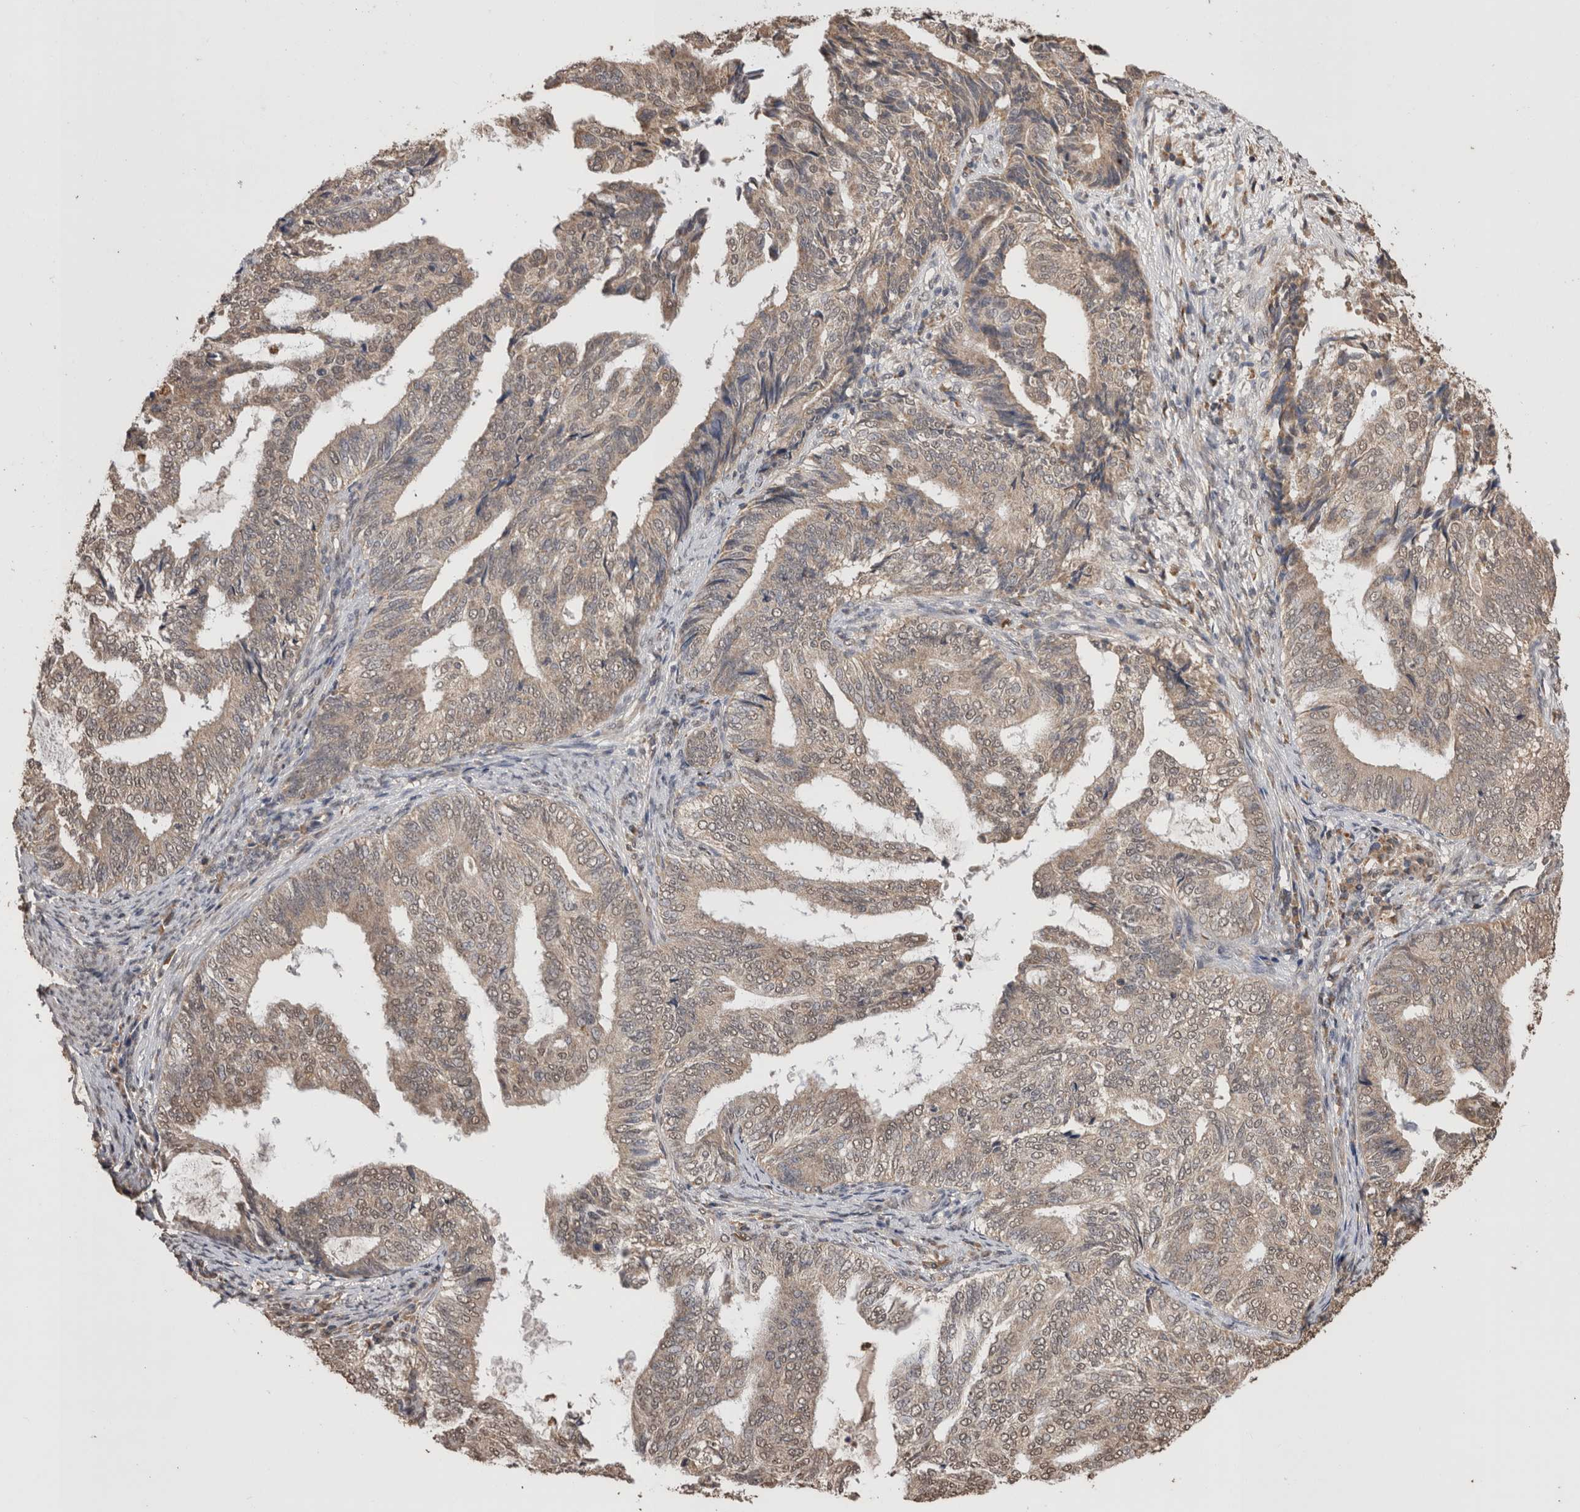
{"staining": {"intensity": "weak", "quantity": "<25%", "location": "cytoplasmic/membranous,nuclear"}, "tissue": "endometrial cancer", "cell_type": "Tumor cells", "image_type": "cancer", "snomed": [{"axis": "morphology", "description": "Adenocarcinoma, NOS"}, {"axis": "topography", "description": "Endometrium"}], "caption": "Tumor cells are negative for protein expression in human endometrial cancer.", "gene": "GRK5", "patient": {"sex": "female", "age": 58}}